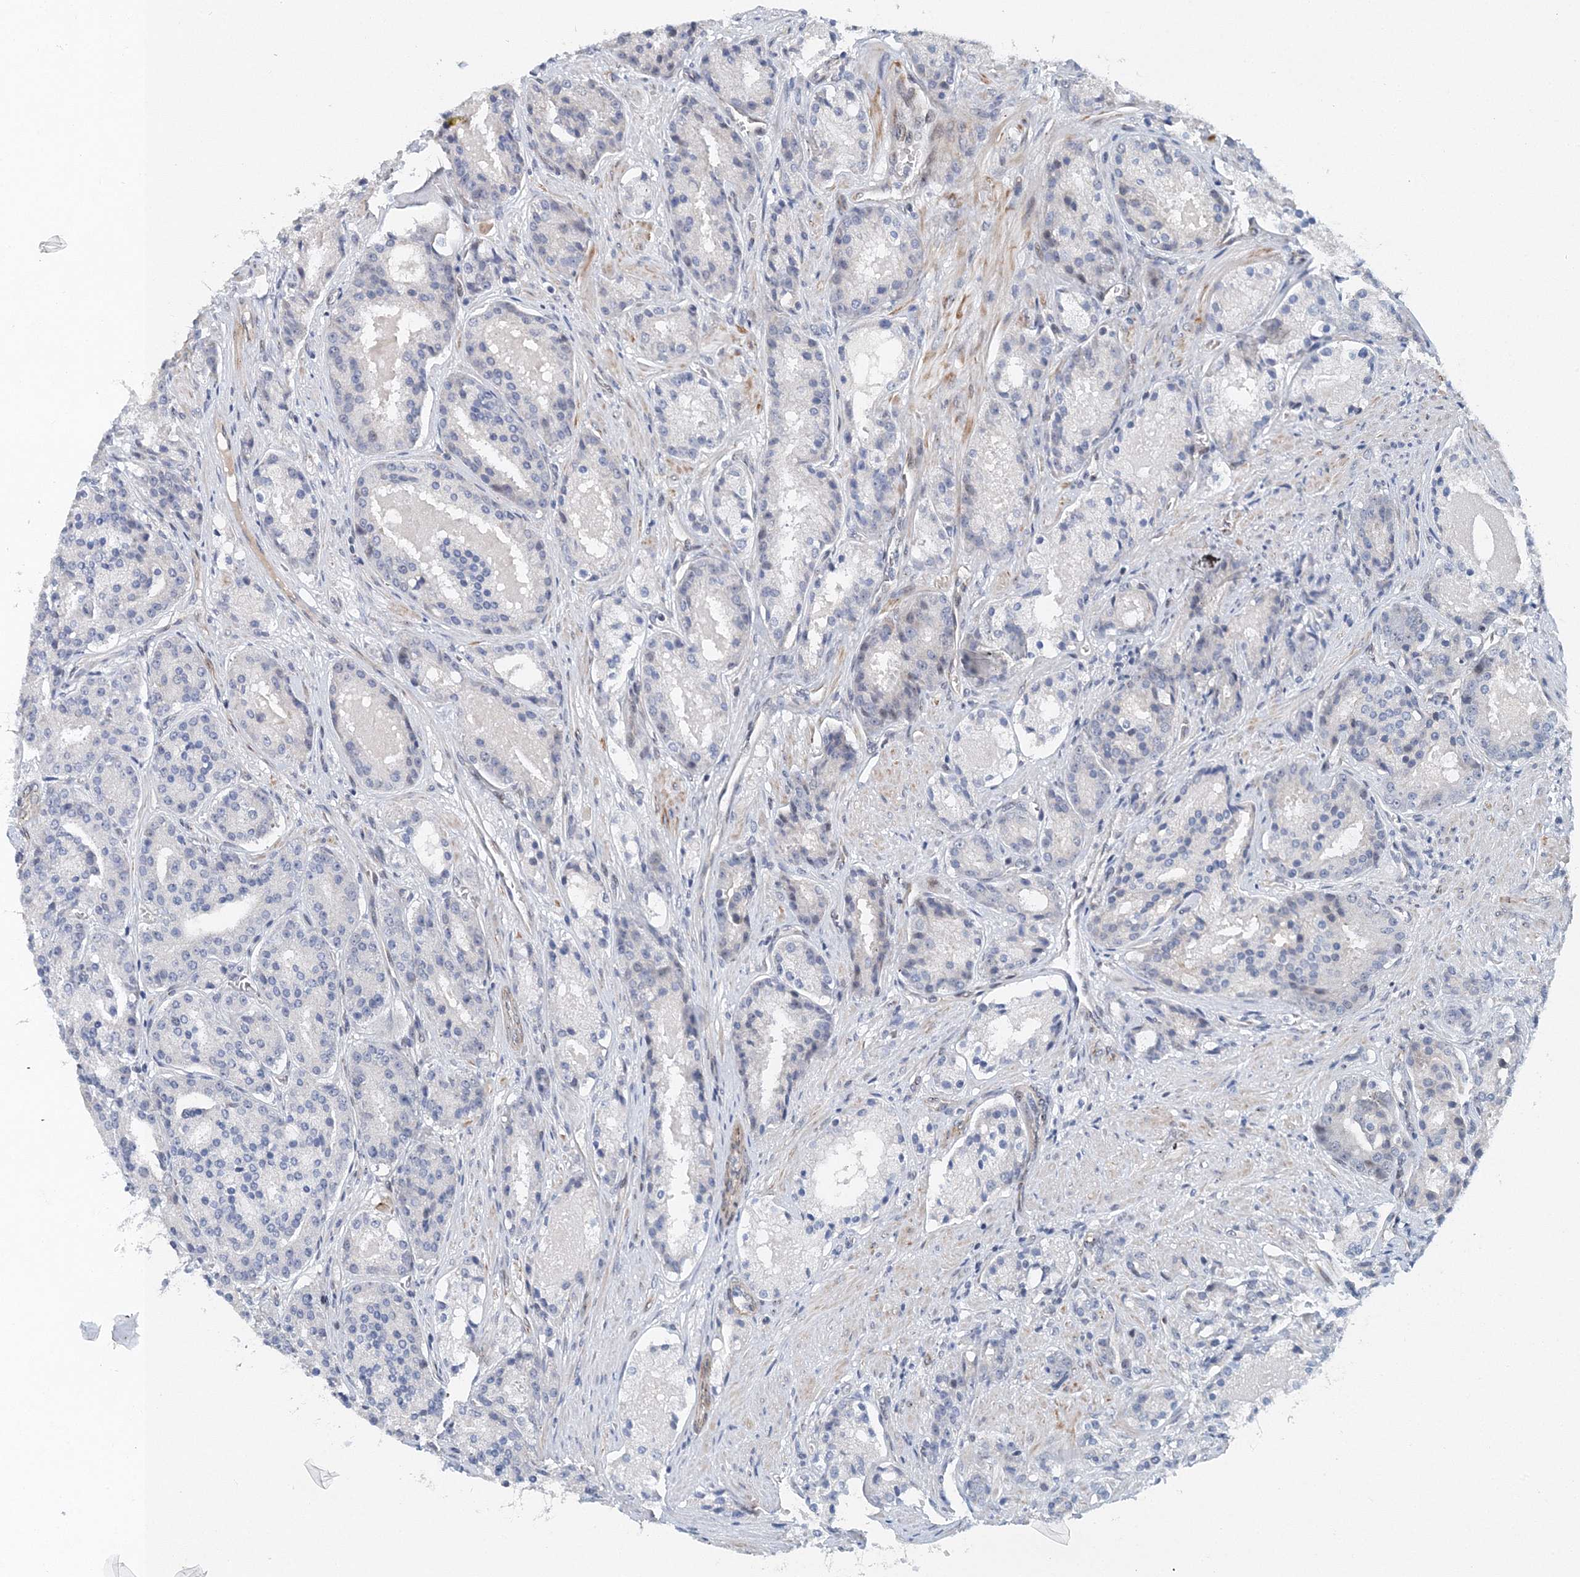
{"staining": {"intensity": "negative", "quantity": "none", "location": "none"}, "tissue": "prostate cancer", "cell_type": "Tumor cells", "image_type": "cancer", "snomed": [{"axis": "morphology", "description": "Adenocarcinoma, High grade"}, {"axis": "topography", "description": "Prostate"}], "caption": "Prostate cancer (adenocarcinoma (high-grade)) was stained to show a protein in brown. There is no significant positivity in tumor cells.", "gene": "UIMC1", "patient": {"sex": "male", "age": 60}}